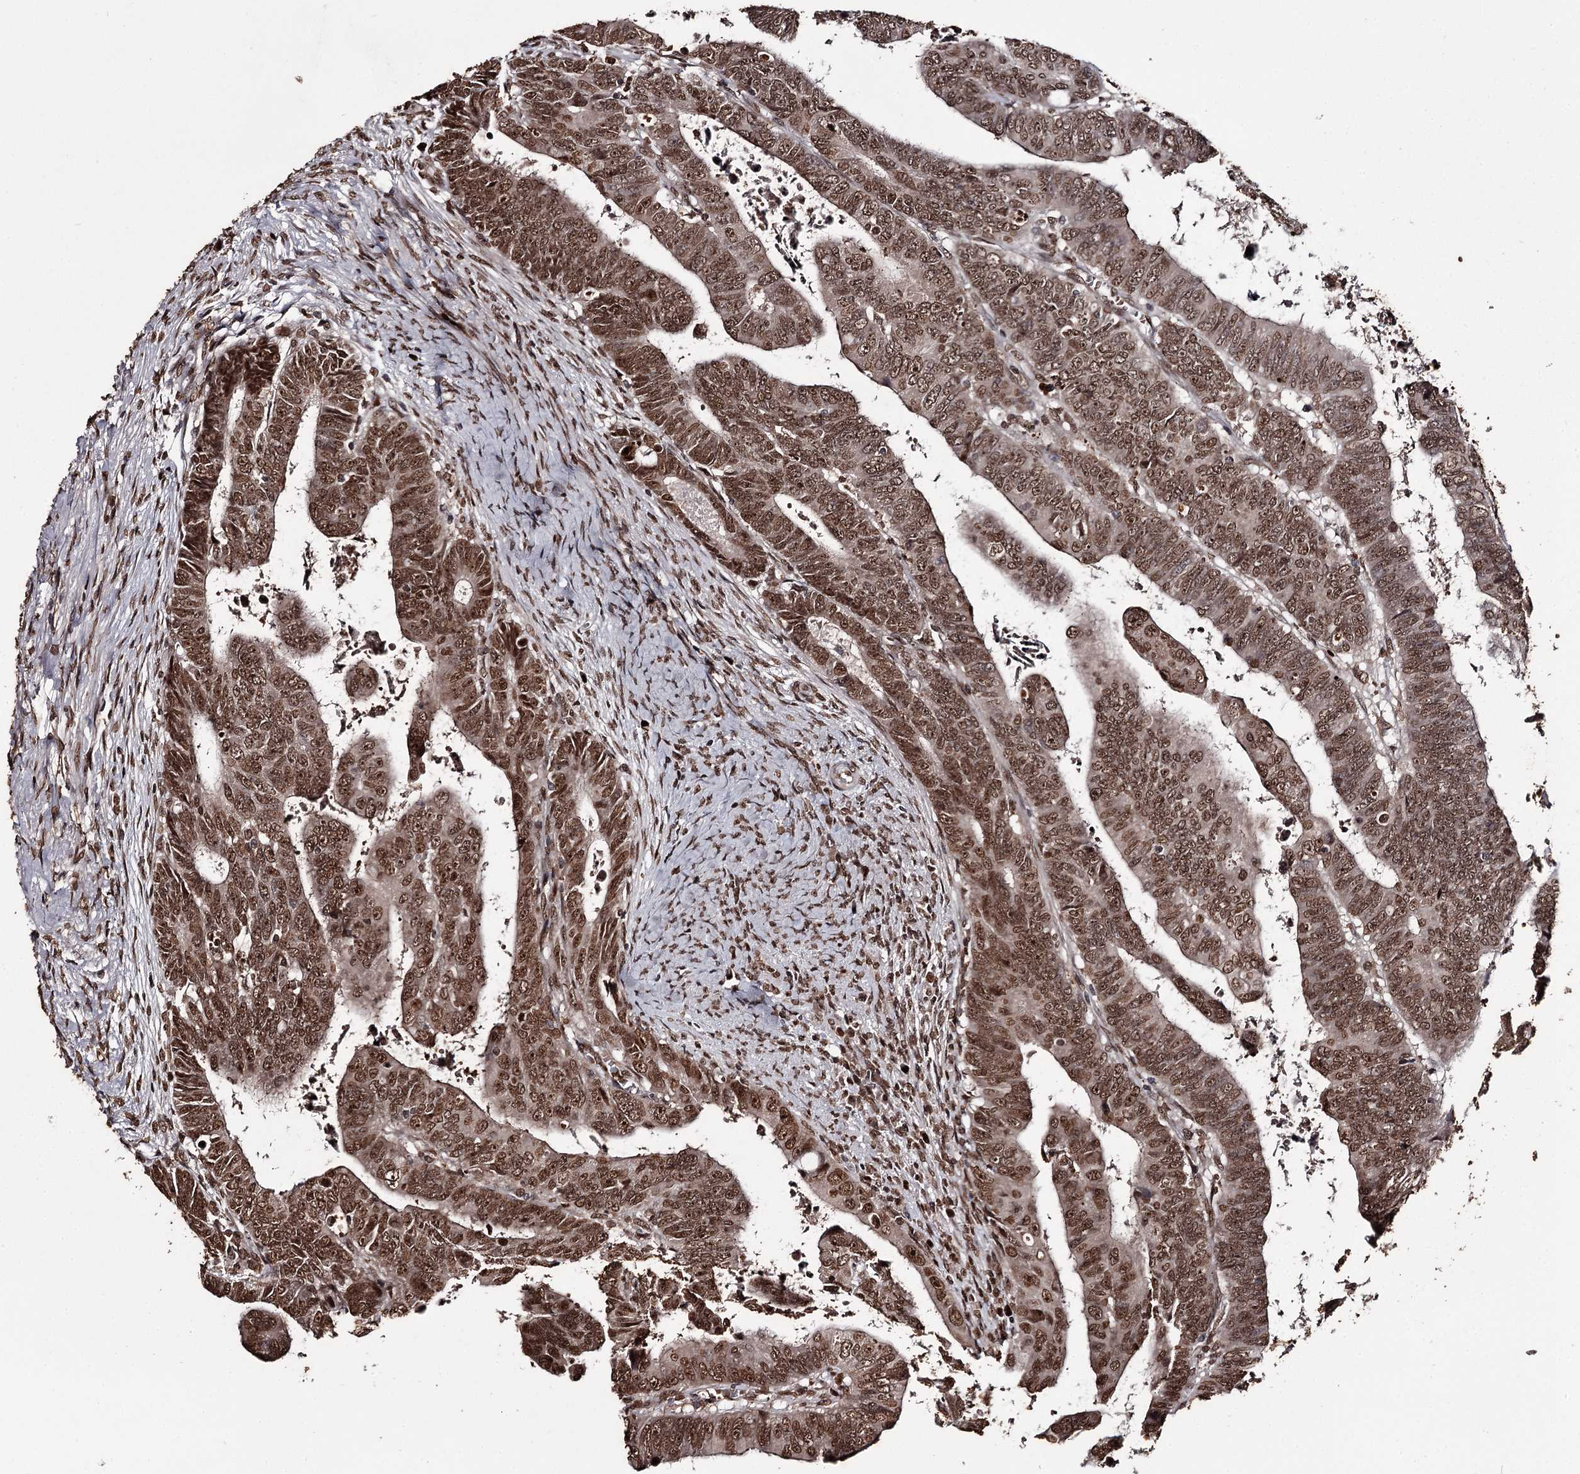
{"staining": {"intensity": "strong", "quantity": ">75%", "location": "cytoplasmic/membranous,nuclear"}, "tissue": "colorectal cancer", "cell_type": "Tumor cells", "image_type": "cancer", "snomed": [{"axis": "morphology", "description": "Normal tissue, NOS"}, {"axis": "morphology", "description": "Adenocarcinoma, NOS"}, {"axis": "topography", "description": "Rectum"}], "caption": "This is a histology image of IHC staining of colorectal cancer (adenocarcinoma), which shows strong positivity in the cytoplasmic/membranous and nuclear of tumor cells.", "gene": "THYN1", "patient": {"sex": "female", "age": 65}}